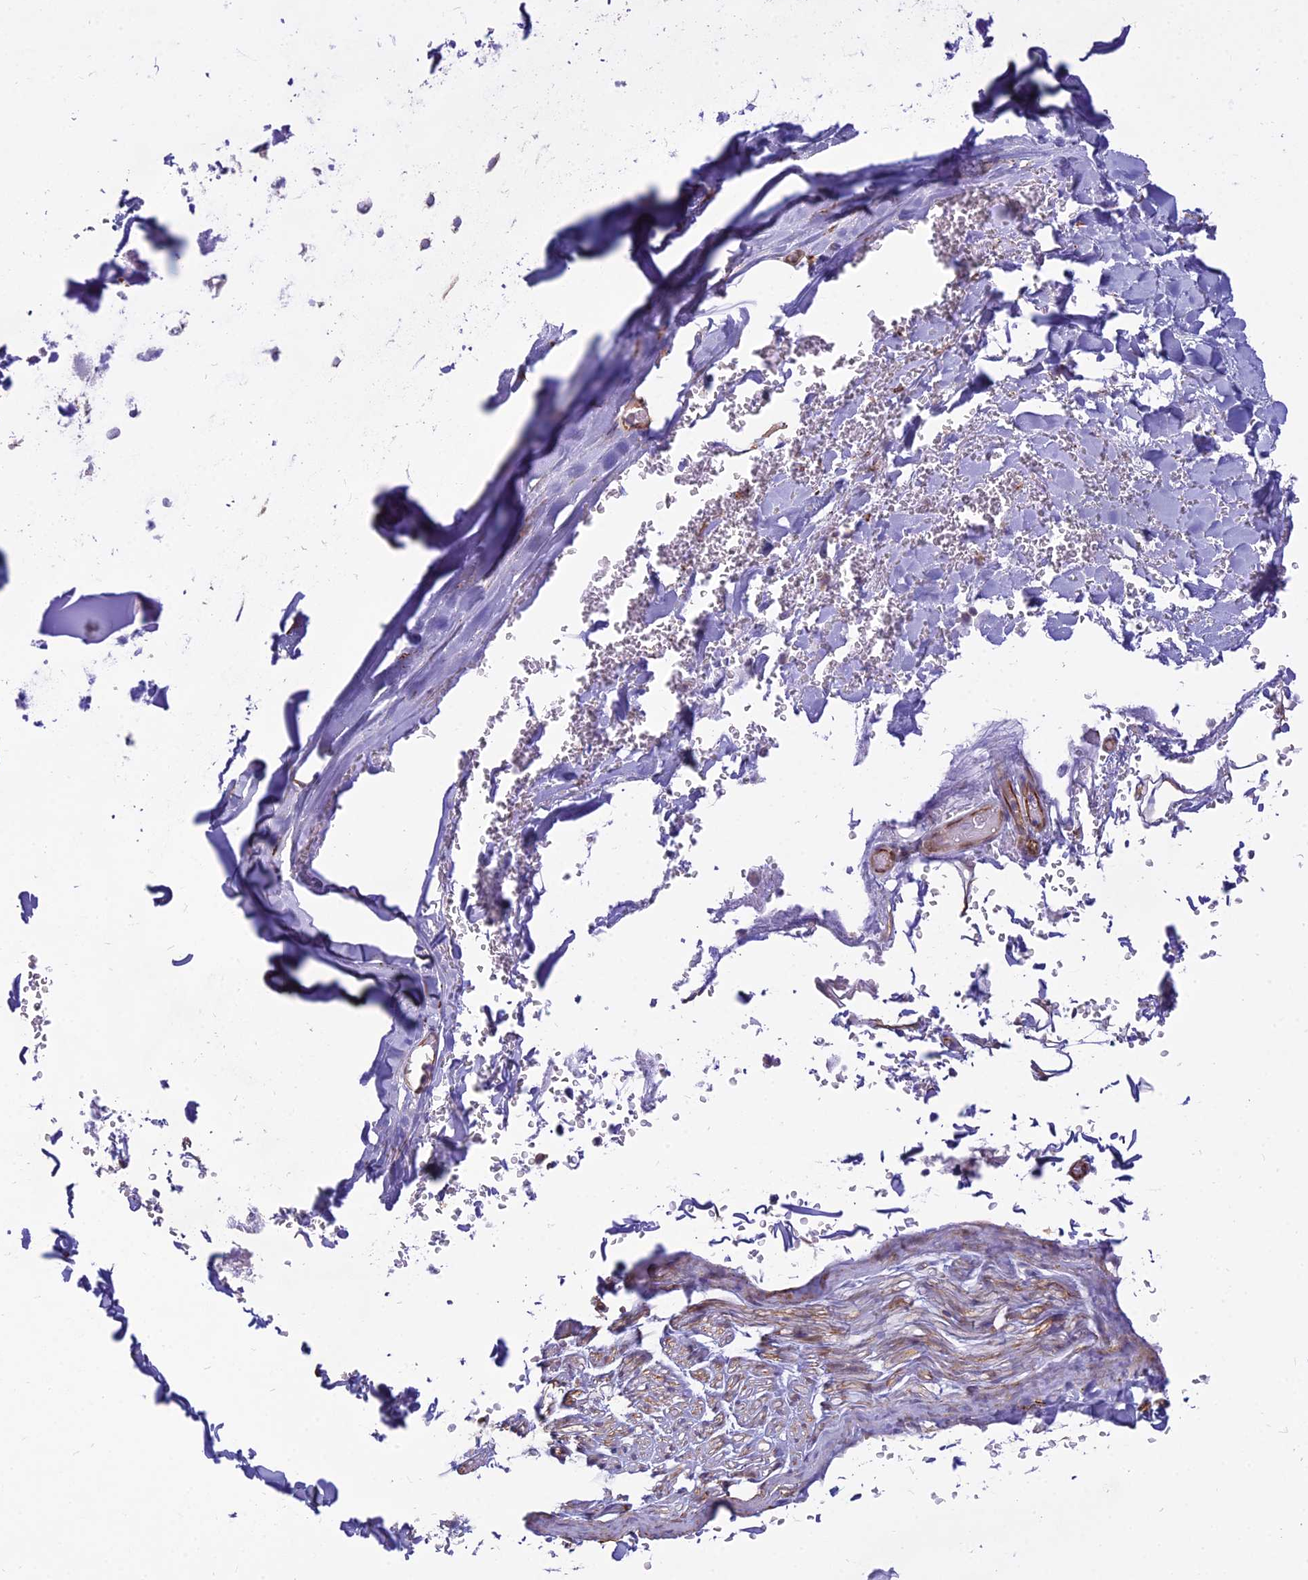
{"staining": {"intensity": "moderate", "quantity": ">75%", "location": "cytoplasmic/membranous"}, "tissue": "adipose tissue", "cell_type": "Adipocytes", "image_type": "normal", "snomed": [{"axis": "morphology", "description": "Normal tissue, NOS"}, {"axis": "topography", "description": "Cartilage tissue"}], "caption": "IHC (DAB (3,3'-diaminobenzidine)) staining of benign human adipose tissue exhibits moderate cytoplasmic/membranous protein positivity in approximately >75% of adipocytes.", "gene": "SAPCD2", "patient": {"sex": "female", "age": 63}}